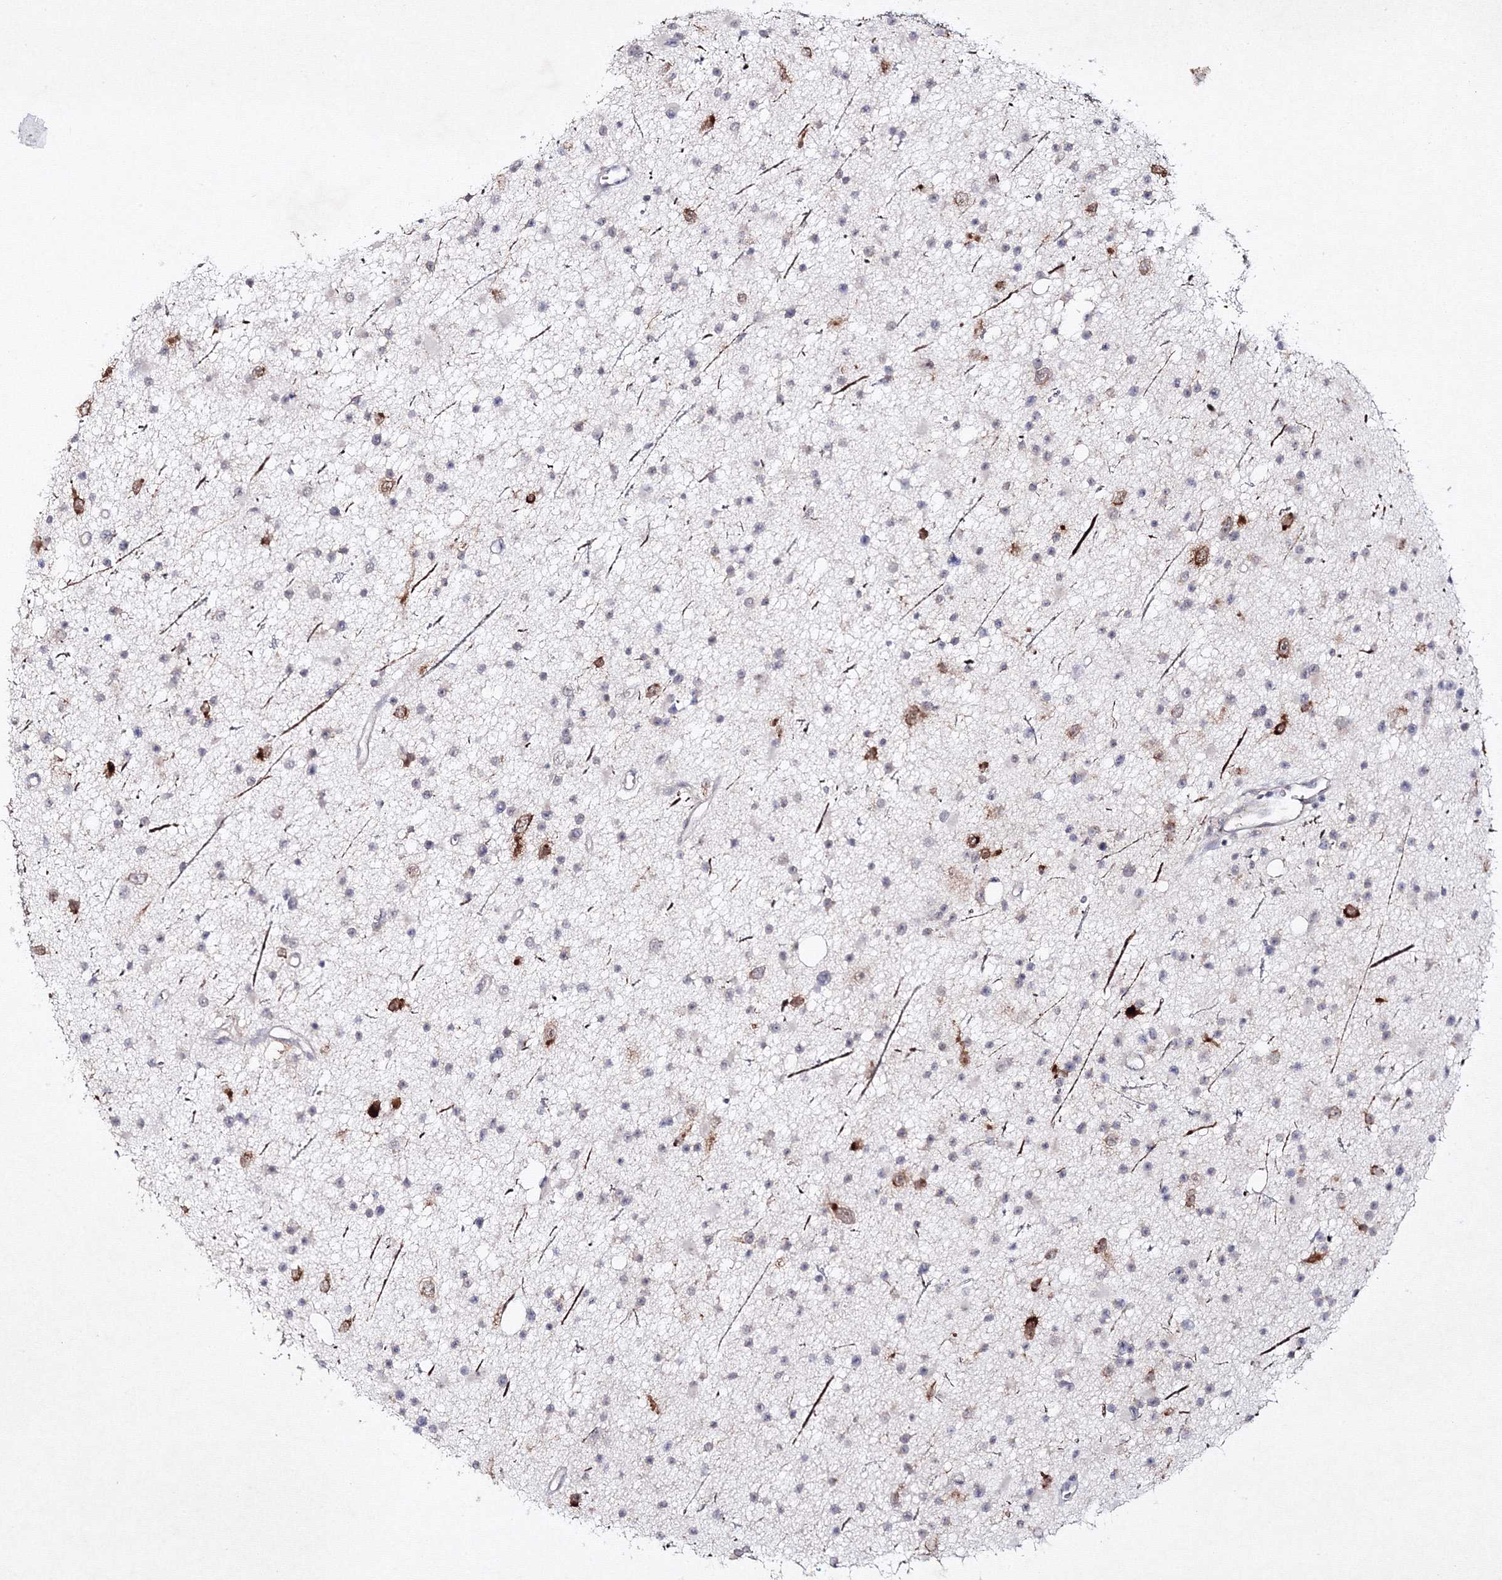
{"staining": {"intensity": "moderate", "quantity": "<25%", "location": "cytoplasmic/membranous"}, "tissue": "glioma", "cell_type": "Tumor cells", "image_type": "cancer", "snomed": [{"axis": "morphology", "description": "Glioma, malignant, Low grade"}, {"axis": "topography", "description": "Cerebral cortex"}], "caption": "Immunohistochemistry (IHC) histopathology image of neoplastic tissue: malignant low-grade glioma stained using IHC demonstrates low levels of moderate protein expression localized specifically in the cytoplasmic/membranous of tumor cells, appearing as a cytoplasmic/membranous brown color.", "gene": "NEU4", "patient": {"sex": "female", "age": 39}}